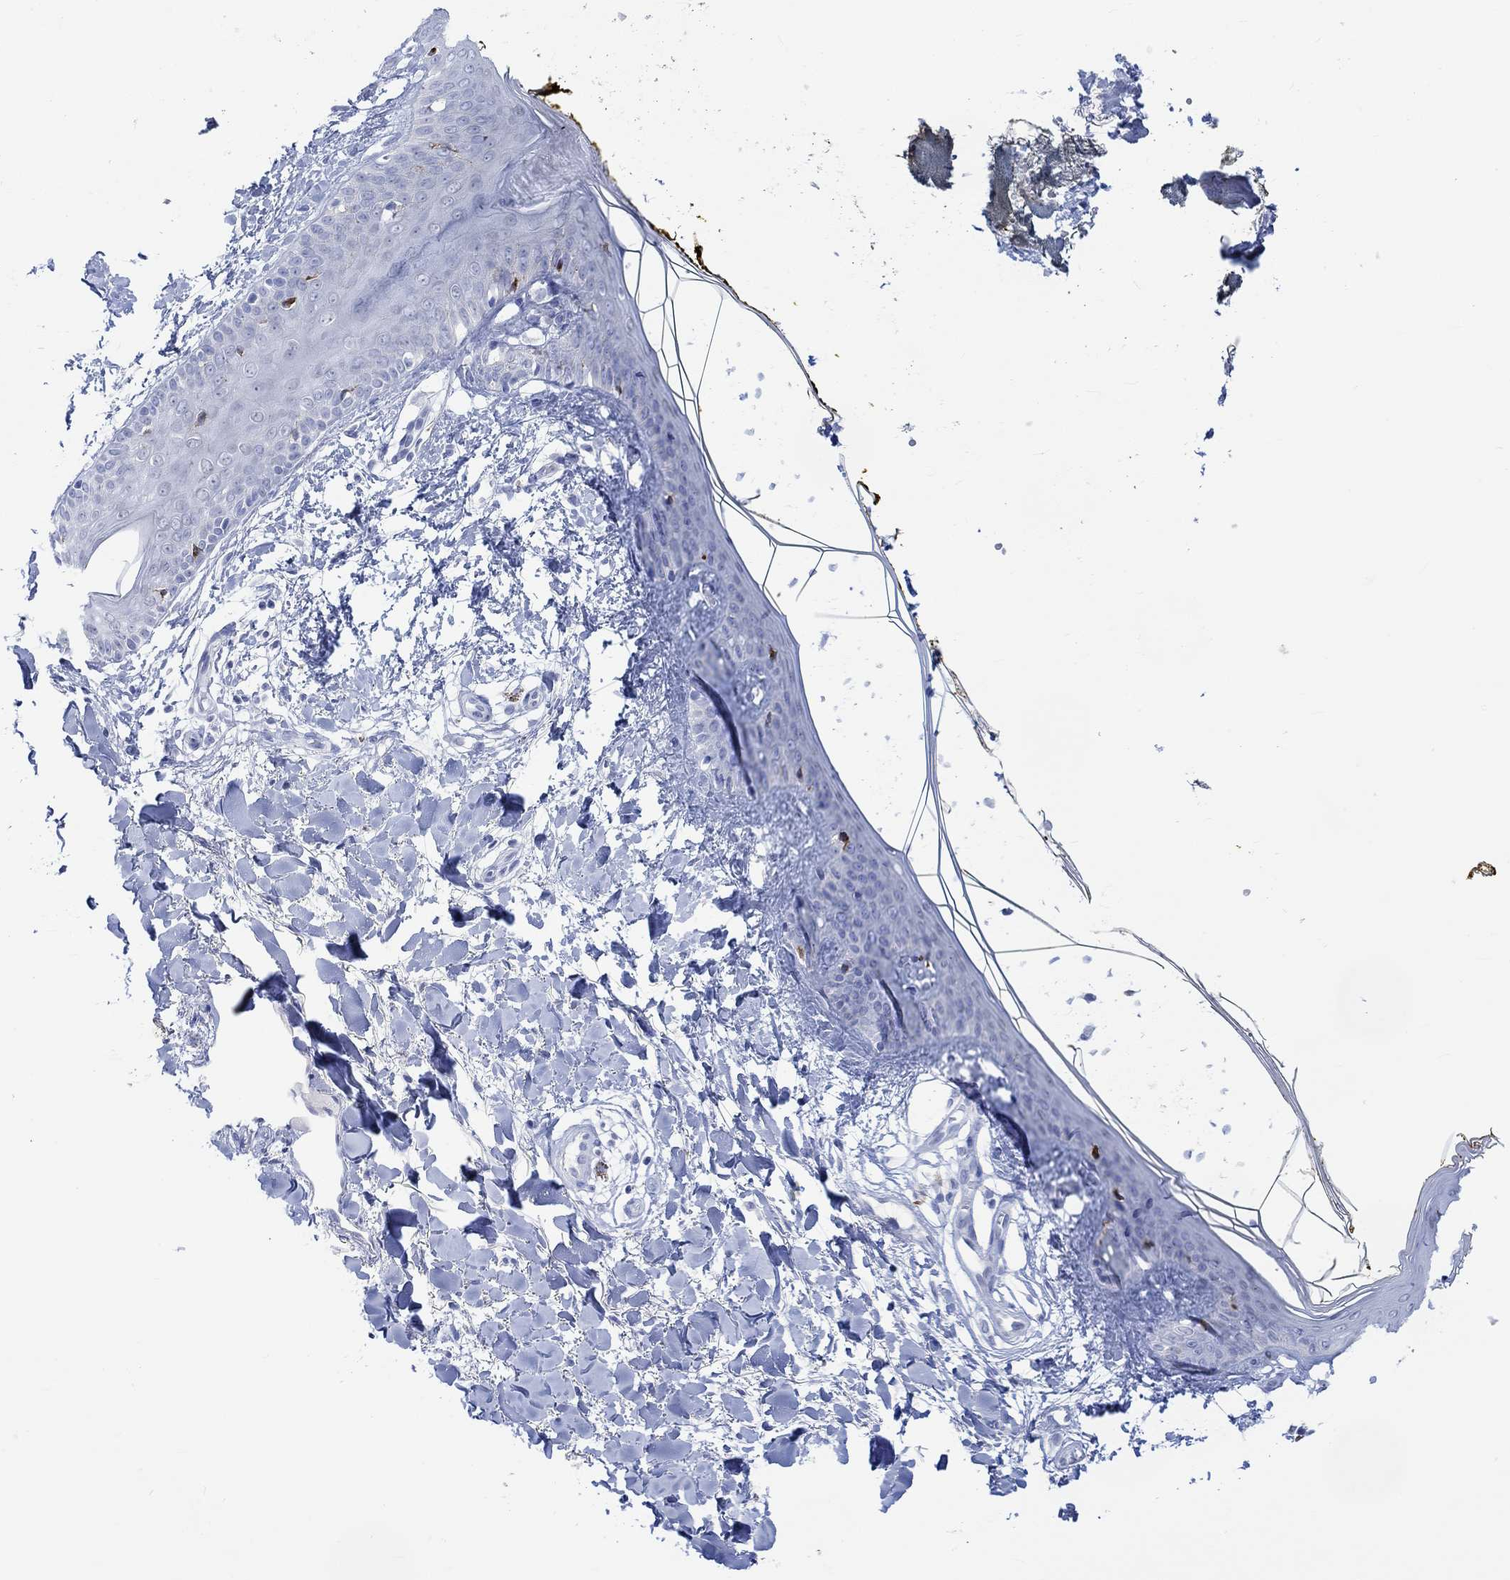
{"staining": {"intensity": "negative", "quantity": "none", "location": "none"}, "tissue": "skin", "cell_type": "Fibroblasts", "image_type": "normal", "snomed": [{"axis": "morphology", "description": "Normal tissue, NOS"}, {"axis": "topography", "description": "Skin"}], "caption": "IHC of benign skin exhibits no positivity in fibroblasts. The staining is performed using DAB brown chromogen with nuclei counter-stained in using hematoxylin.", "gene": "AK8", "patient": {"sex": "female", "age": 34}}